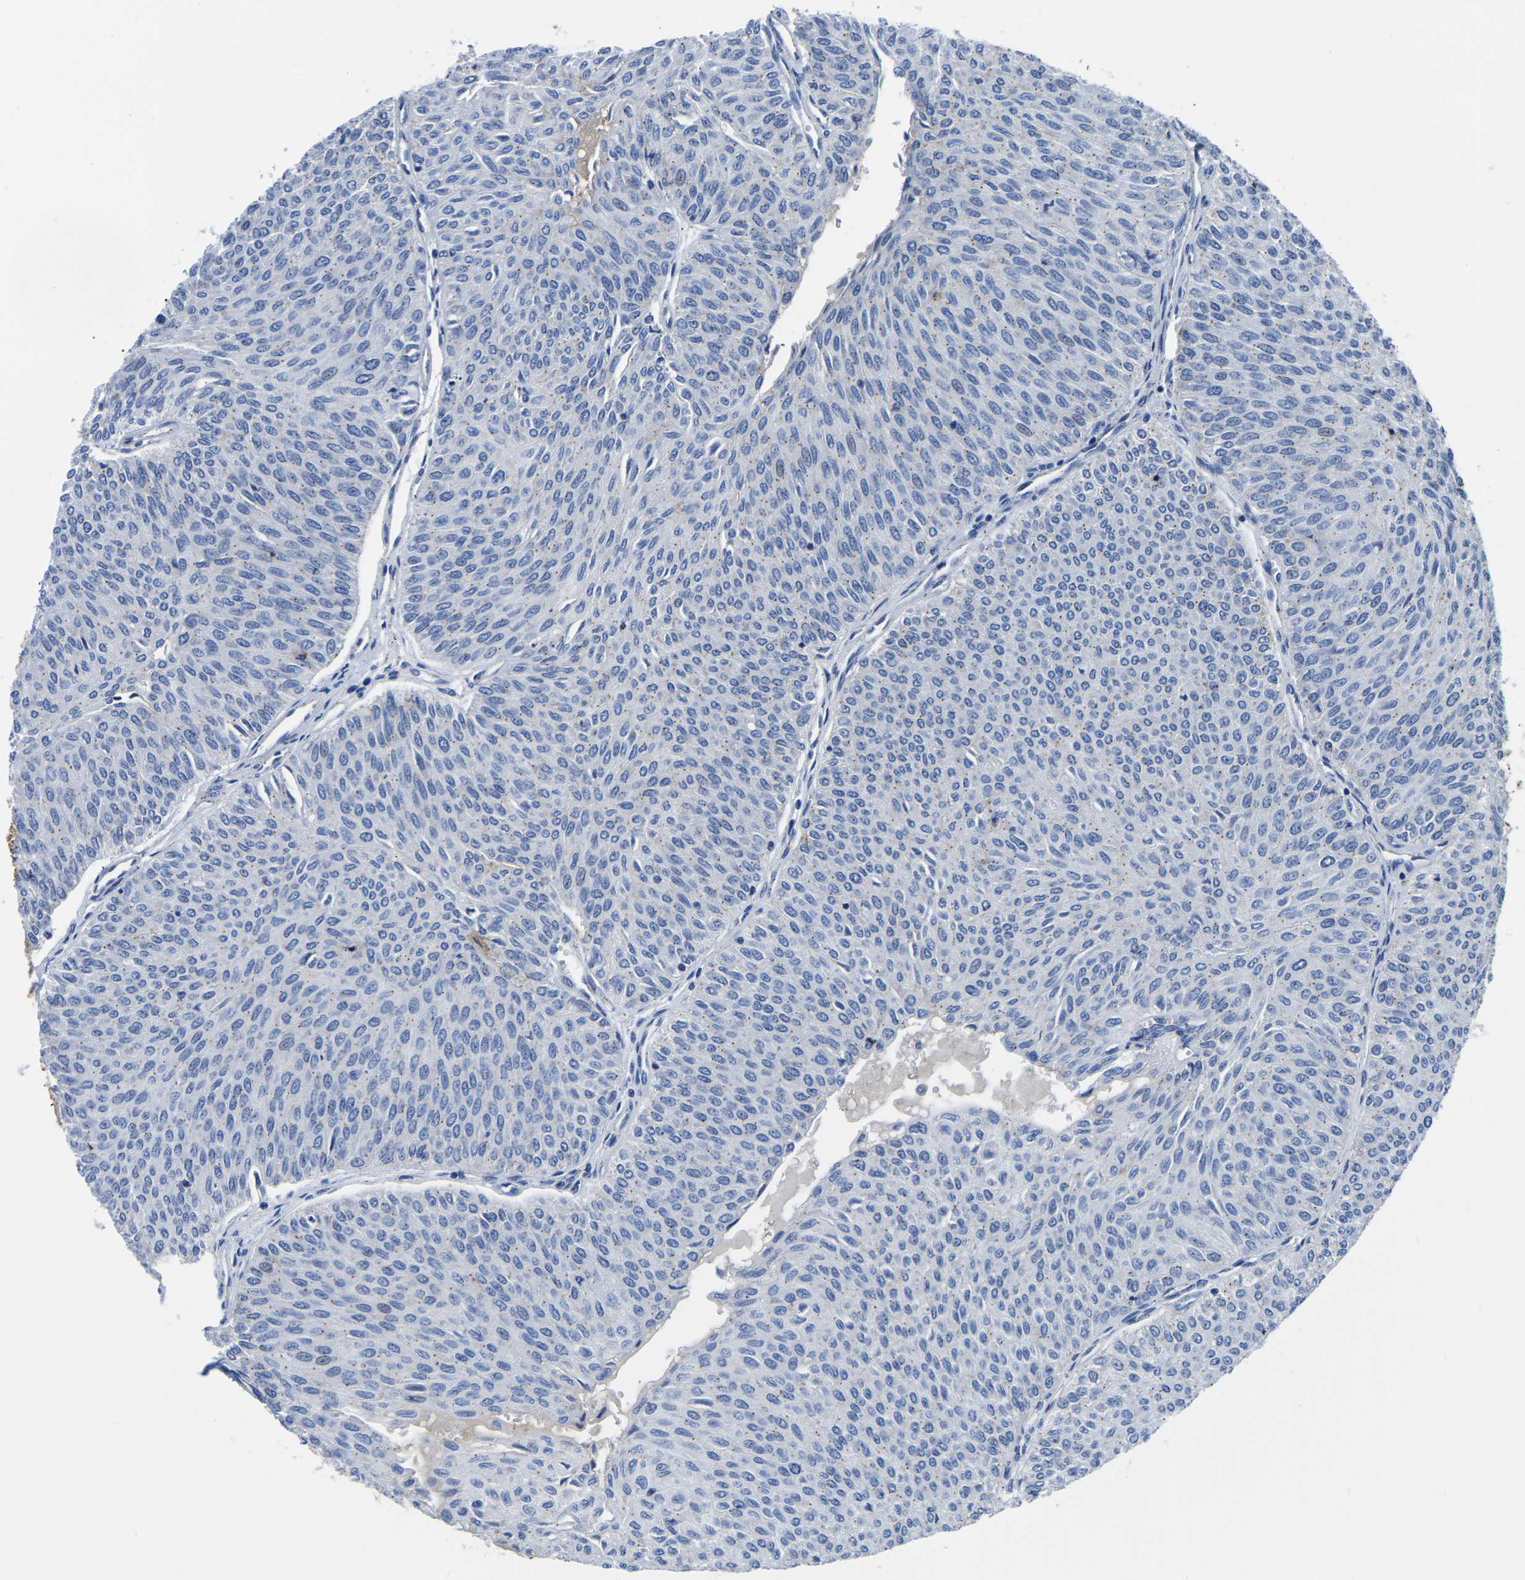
{"staining": {"intensity": "negative", "quantity": "none", "location": "none"}, "tissue": "urothelial cancer", "cell_type": "Tumor cells", "image_type": "cancer", "snomed": [{"axis": "morphology", "description": "Urothelial carcinoma, Low grade"}, {"axis": "topography", "description": "Urinary bladder"}], "caption": "Image shows no protein positivity in tumor cells of urothelial carcinoma (low-grade) tissue.", "gene": "TFG", "patient": {"sex": "male", "age": 78}}